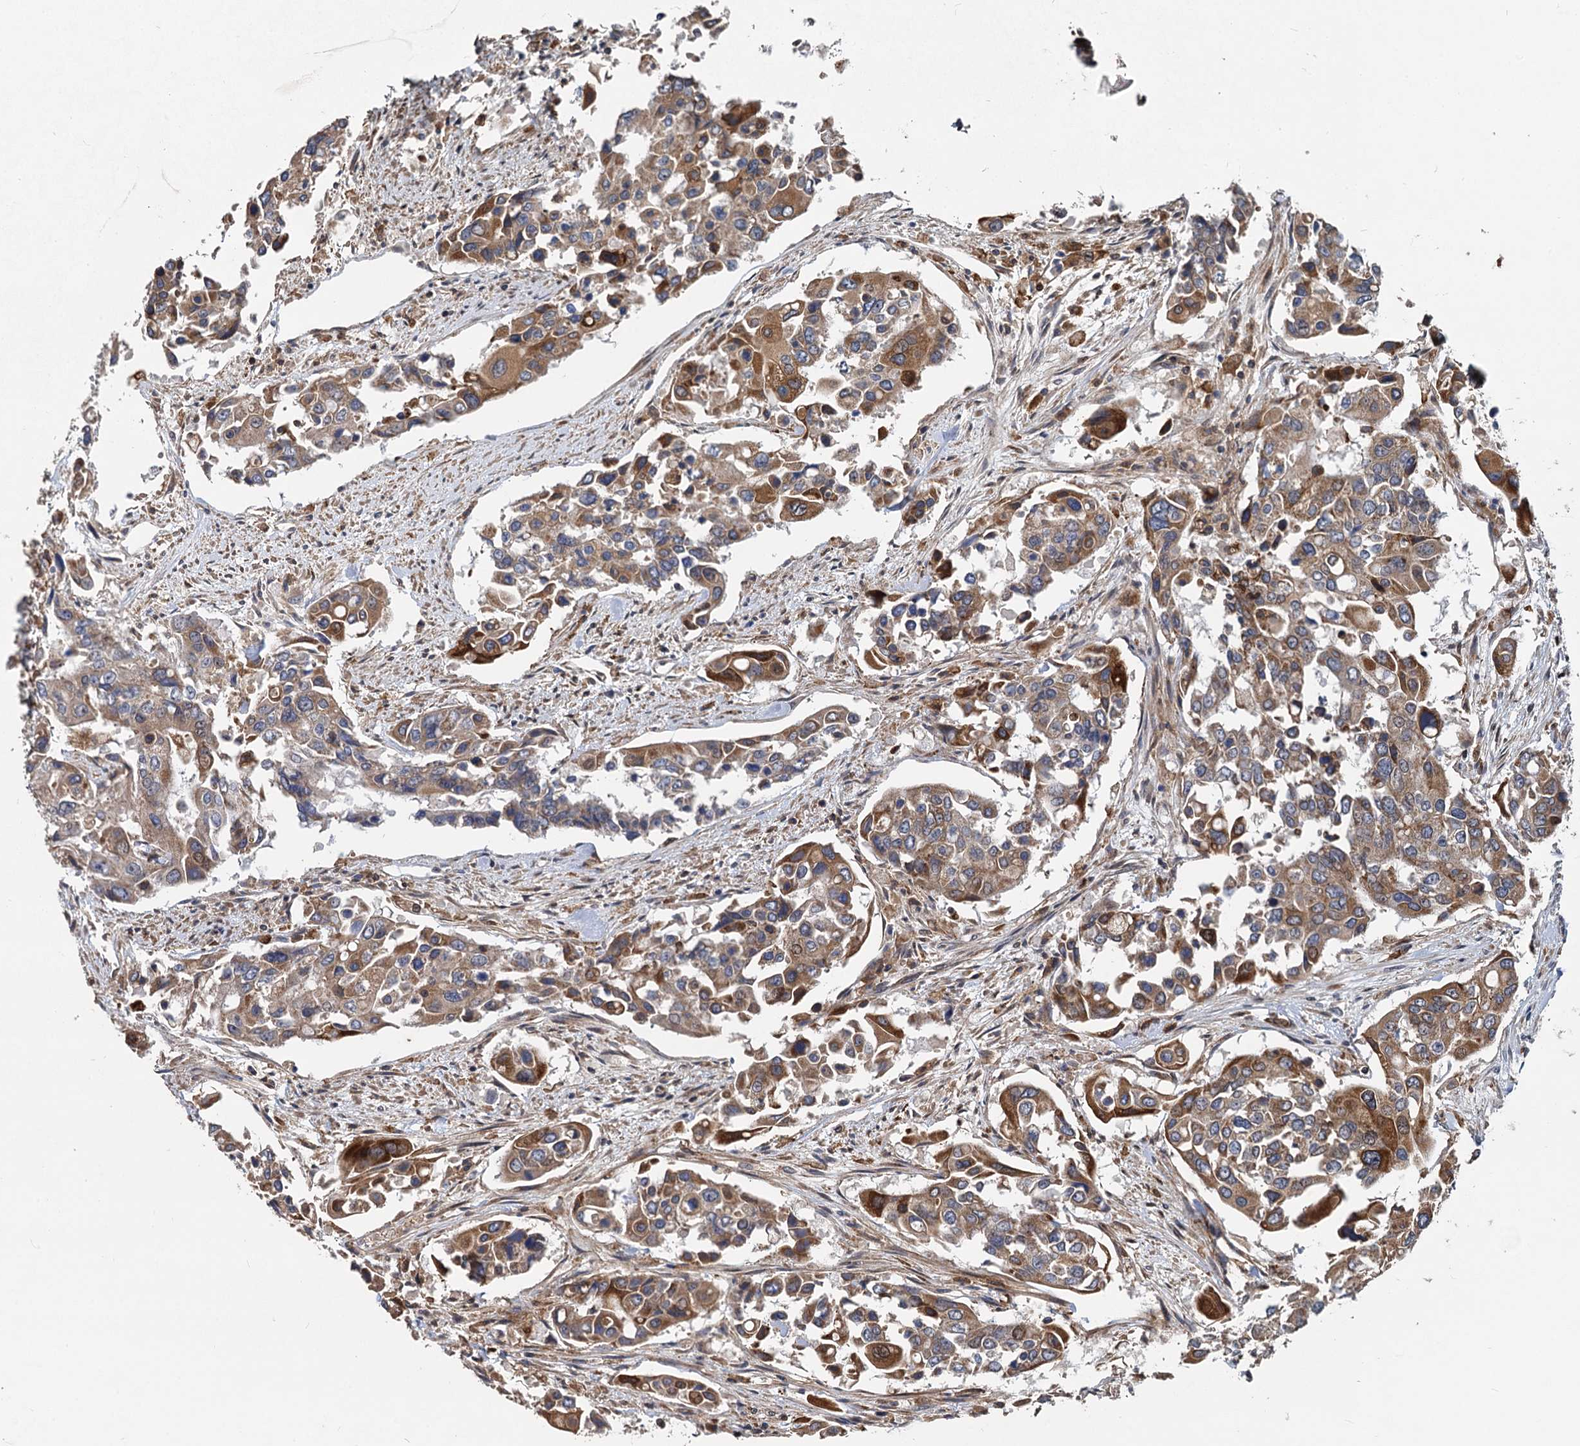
{"staining": {"intensity": "moderate", "quantity": ">75%", "location": "cytoplasmic/membranous"}, "tissue": "colorectal cancer", "cell_type": "Tumor cells", "image_type": "cancer", "snomed": [{"axis": "morphology", "description": "Adenocarcinoma, NOS"}, {"axis": "topography", "description": "Colon"}], "caption": "A photomicrograph showing moderate cytoplasmic/membranous staining in about >75% of tumor cells in colorectal cancer (adenocarcinoma), as visualized by brown immunohistochemical staining.", "gene": "STIM1", "patient": {"sex": "male", "age": 77}}